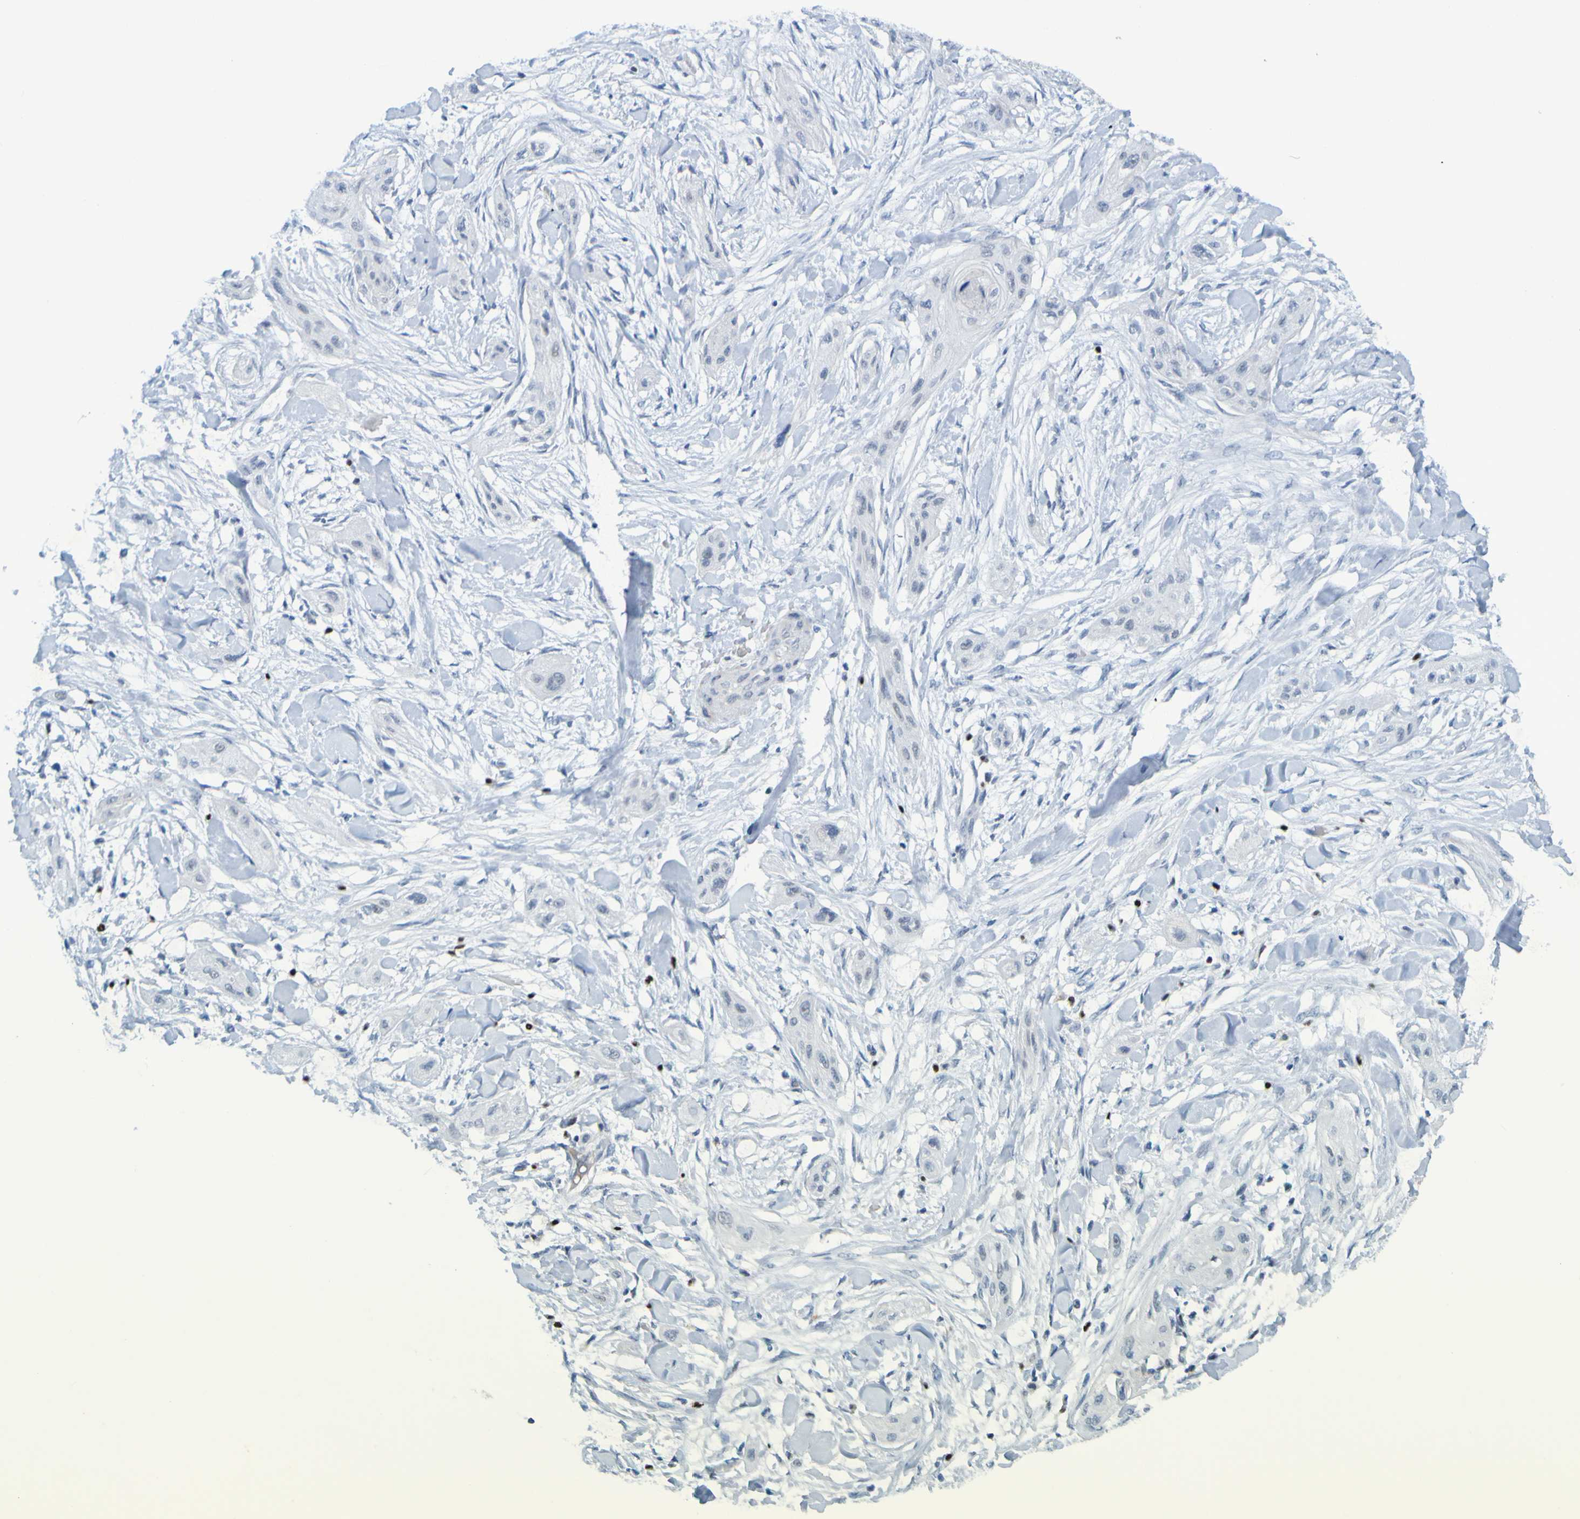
{"staining": {"intensity": "negative", "quantity": "none", "location": "none"}, "tissue": "lung cancer", "cell_type": "Tumor cells", "image_type": "cancer", "snomed": [{"axis": "morphology", "description": "Squamous cell carcinoma, NOS"}, {"axis": "topography", "description": "Lung"}], "caption": "Micrograph shows no protein expression in tumor cells of lung squamous cell carcinoma tissue.", "gene": "USP36", "patient": {"sex": "female", "age": 47}}